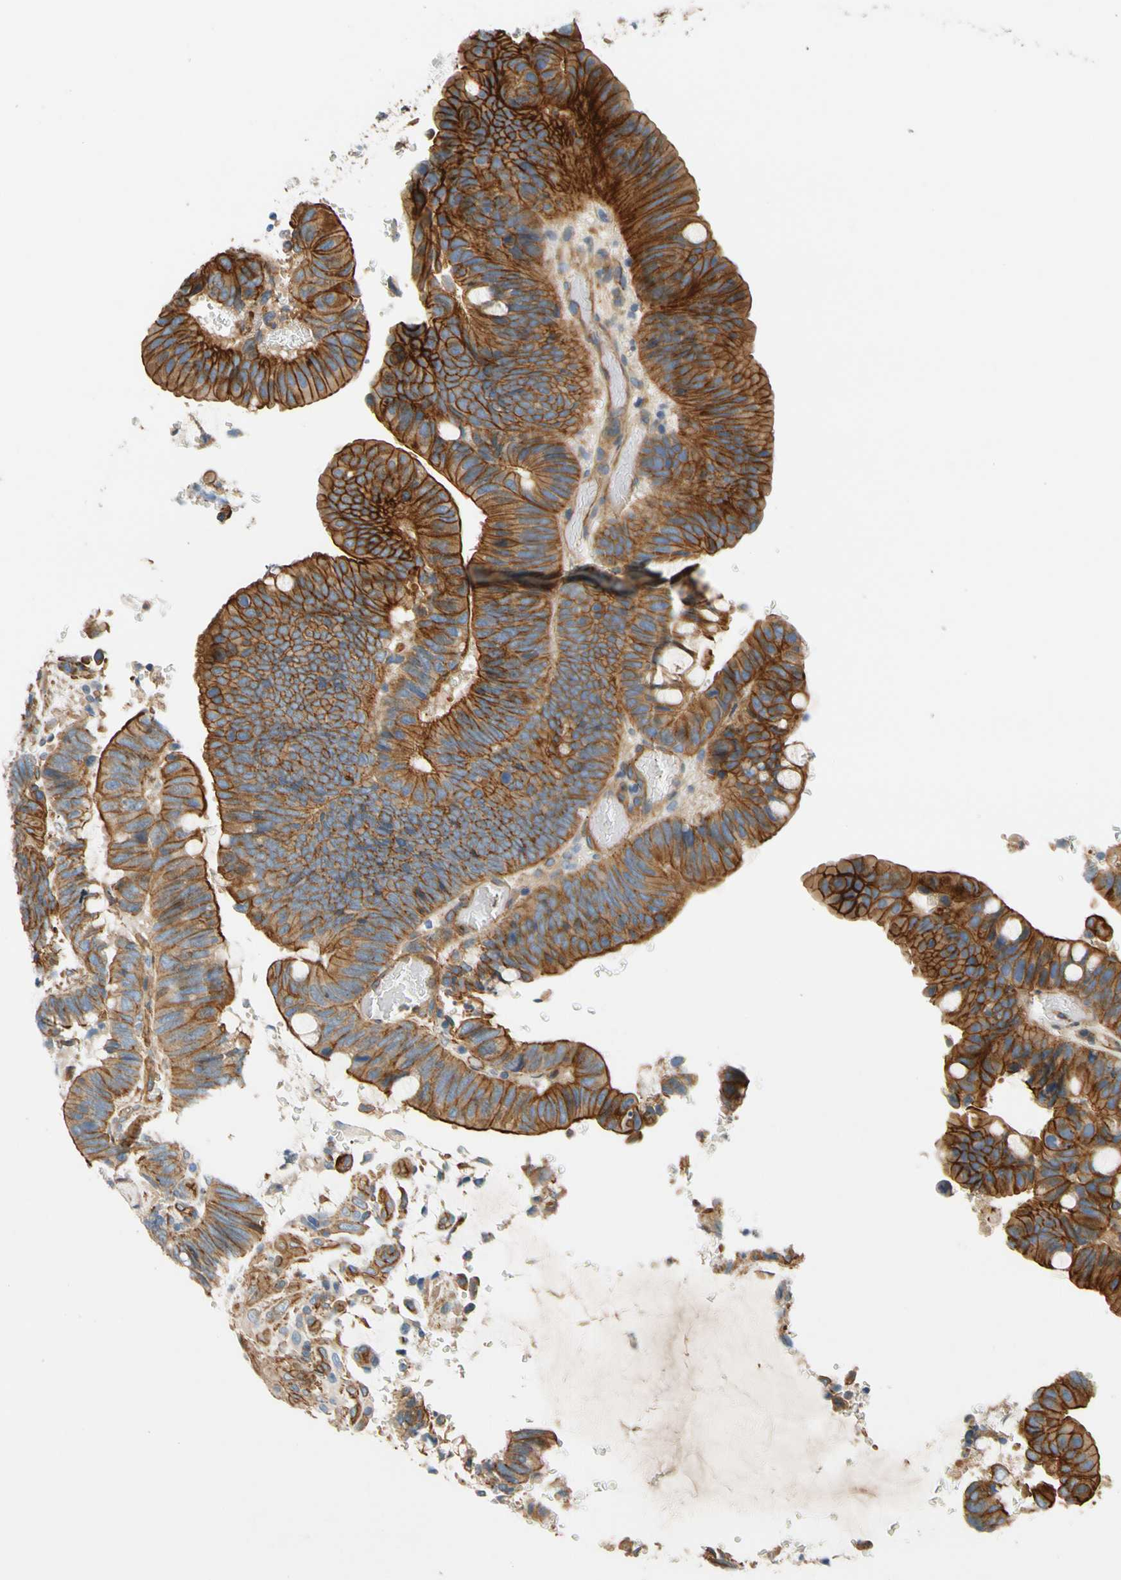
{"staining": {"intensity": "moderate", "quantity": ">75%", "location": "cytoplasmic/membranous"}, "tissue": "colorectal cancer", "cell_type": "Tumor cells", "image_type": "cancer", "snomed": [{"axis": "morphology", "description": "Normal tissue, NOS"}, {"axis": "morphology", "description": "Adenocarcinoma, NOS"}, {"axis": "topography", "description": "Rectum"}, {"axis": "topography", "description": "Peripheral nerve tissue"}], "caption": "Colorectal cancer (adenocarcinoma) stained with a brown dye demonstrates moderate cytoplasmic/membranous positive expression in about >75% of tumor cells.", "gene": "SPTAN1", "patient": {"sex": "male", "age": 92}}